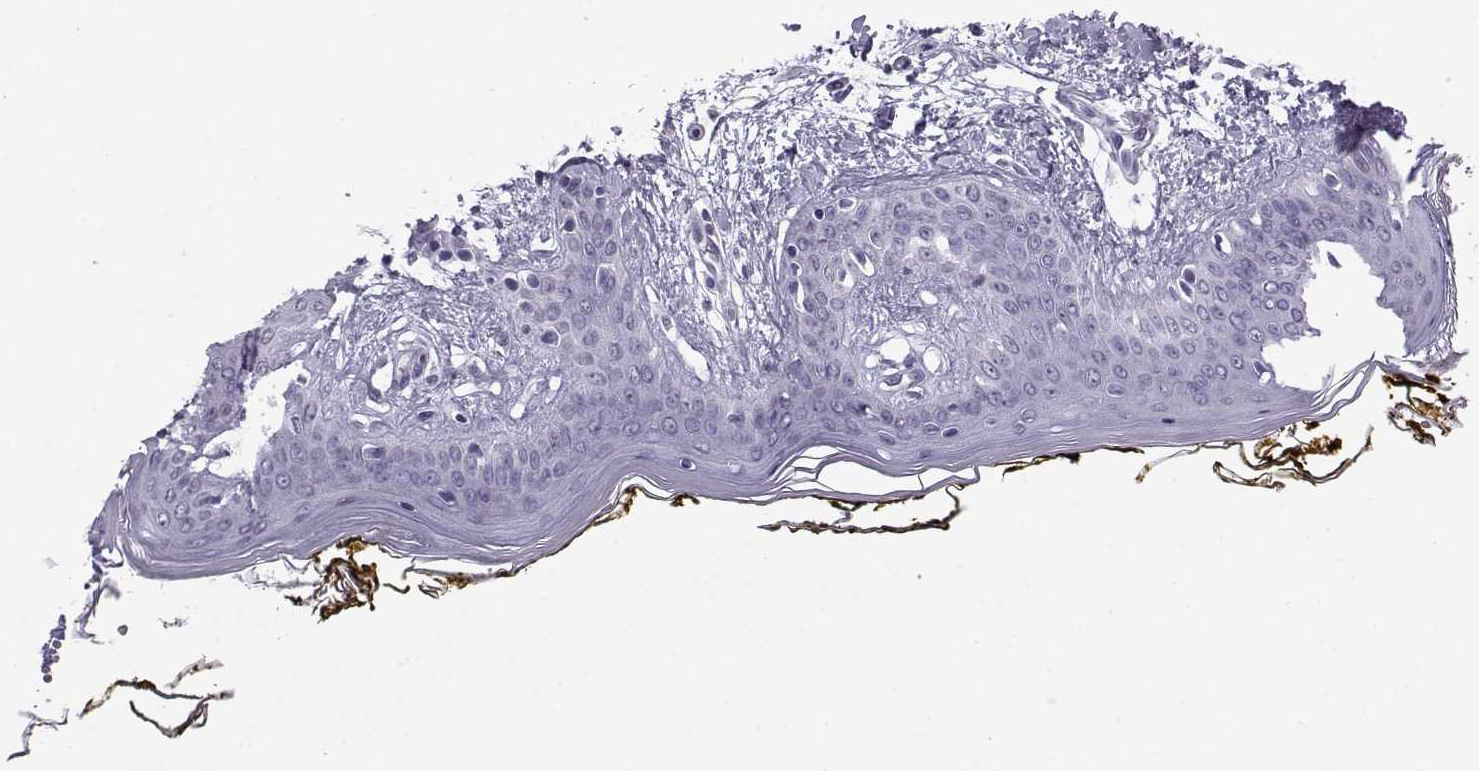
{"staining": {"intensity": "negative", "quantity": "none", "location": "none"}, "tissue": "skin", "cell_type": "Fibroblasts", "image_type": "normal", "snomed": [{"axis": "morphology", "description": "Normal tissue, NOS"}, {"axis": "topography", "description": "Skin"}], "caption": "This is an immunohistochemistry micrograph of normal skin. There is no positivity in fibroblasts.", "gene": "CFAP70", "patient": {"sex": "female", "age": 34}}